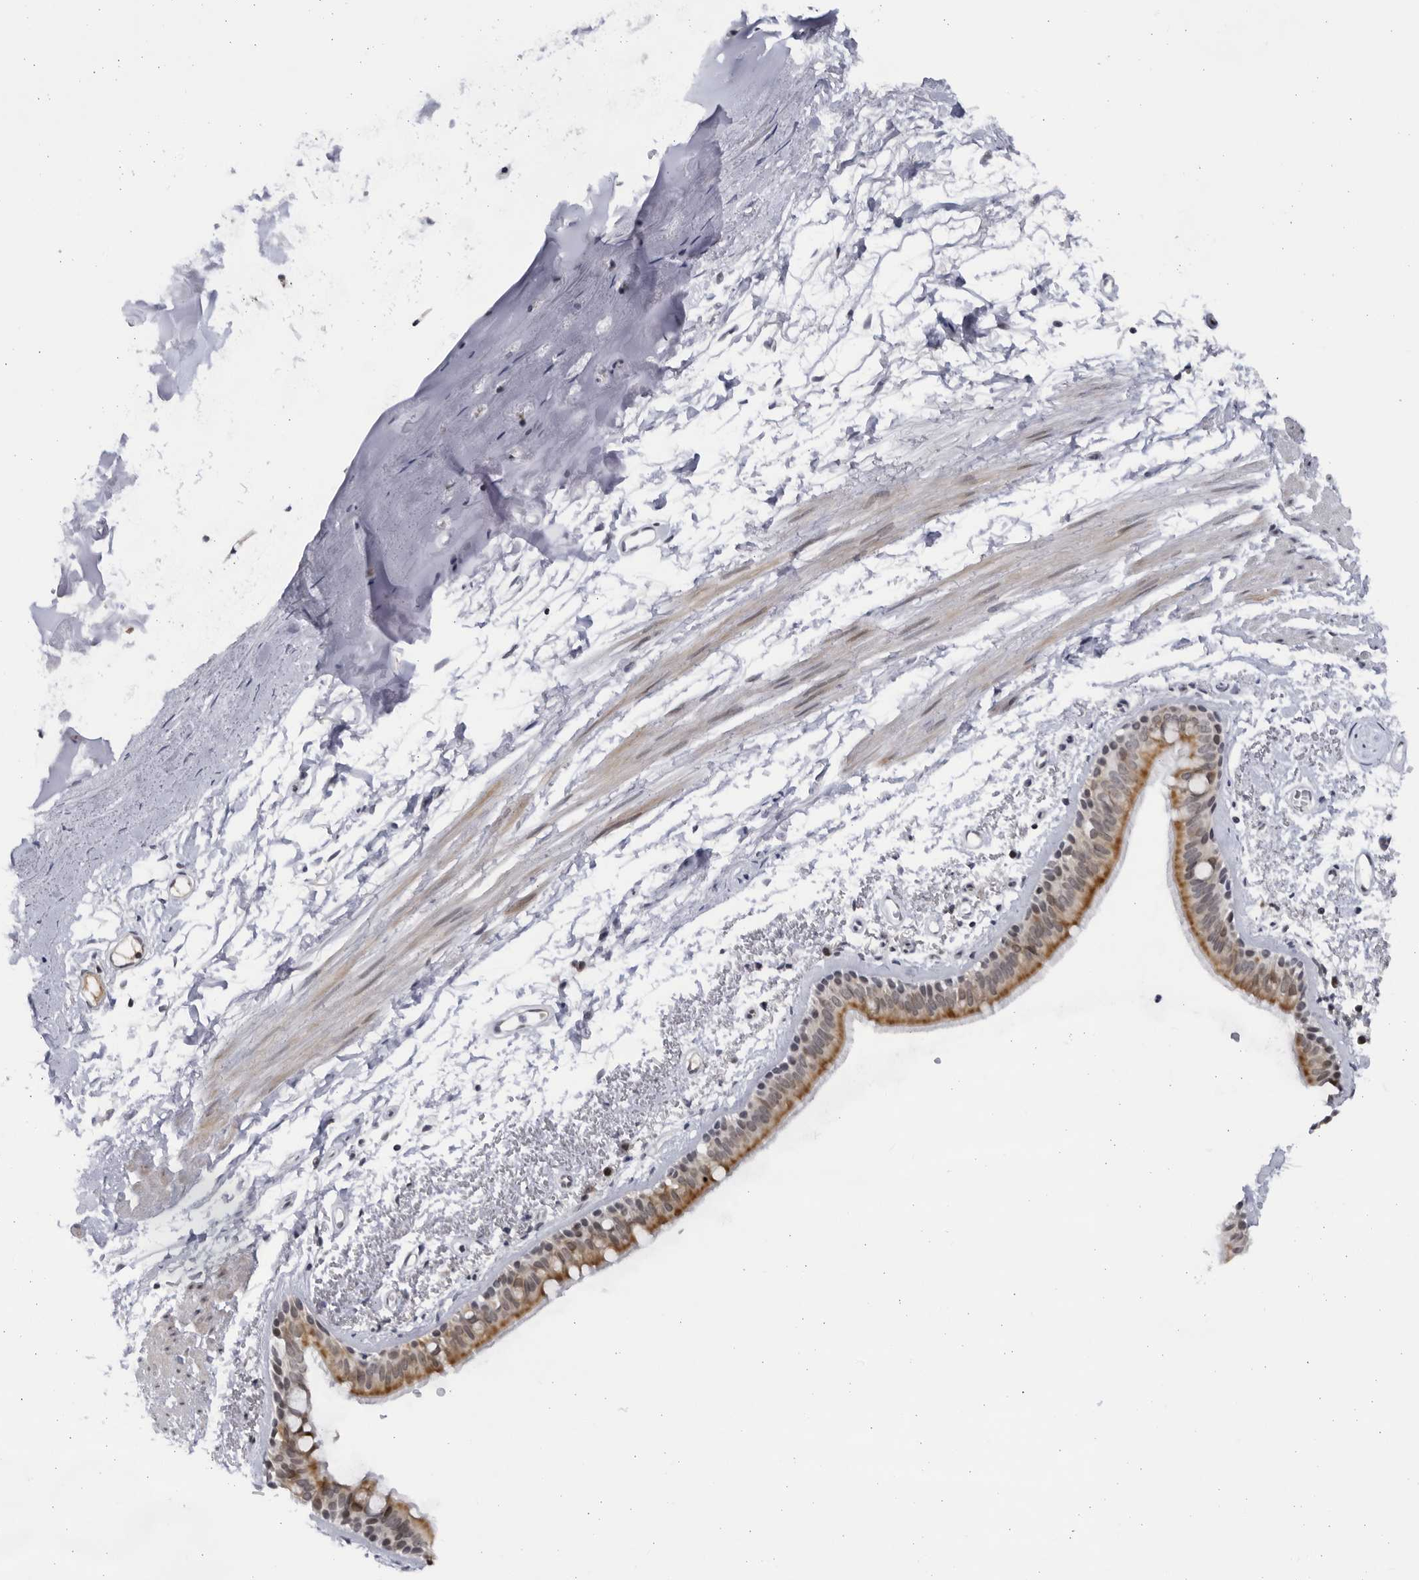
{"staining": {"intensity": "moderate", "quantity": ">75%", "location": "cytoplasmic/membranous"}, "tissue": "bronchus", "cell_type": "Respiratory epithelial cells", "image_type": "normal", "snomed": [{"axis": "morphology", "description": "Normal tissue, NOS"}, {"axis": "topography", "description": "Lymph node"}, {"axis": "topography", "description": "Bronchus"}], "caption": "This is a micrograph of immunohistochemistry staining of normal bronchus, which shows moderate staining in the cytoplasmic/membranous of respiratory epithelial cells.", "gene": "SLC25A22", "patient": {"sex": "female", "age": 70}}